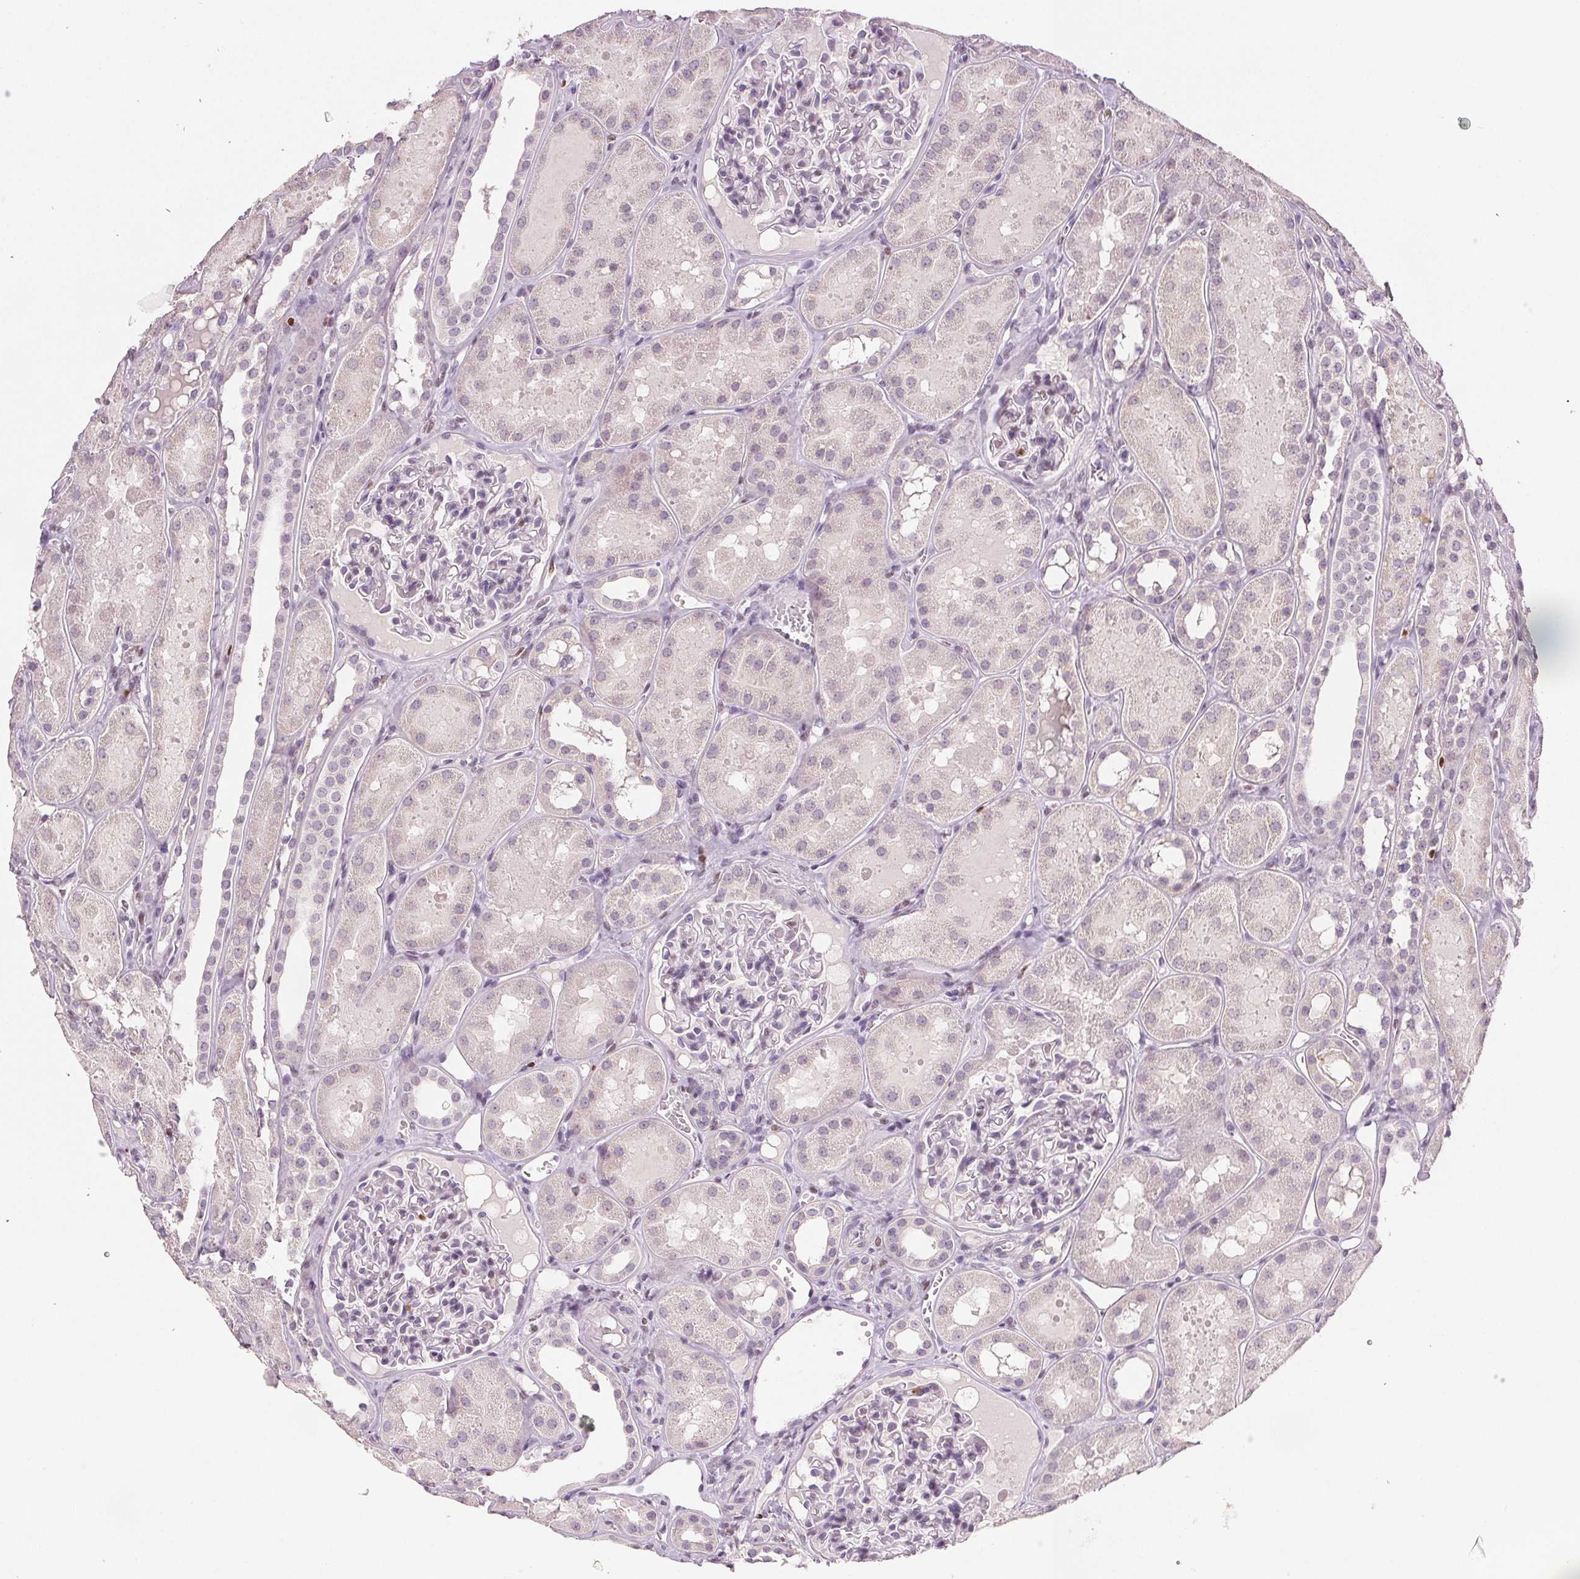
{"staining": {"intensity": "negative", "quantity": "none", "location": "none"}, "tissue": "kidney", "cell_type": "Cells in glomeruli", "image_type": "normal", "snomed": [{"axis": "morphology", "description": "Normal tissue, NOS"}, {"axis": "topography", "description": "Kidney"}, {"axis": "topography", "description": "Urinary bladder"}], "caption": "Immunohistochemistry micrograph of unremarkable human kidney stained for a protein (brown), which reveals no expression in cells in glomeruli. (Immunohistochemistry (ihc), brightfield microscopy, high magnification).", "gene": "RUNX2", "patient": {"sex": "male", "age": 16}}